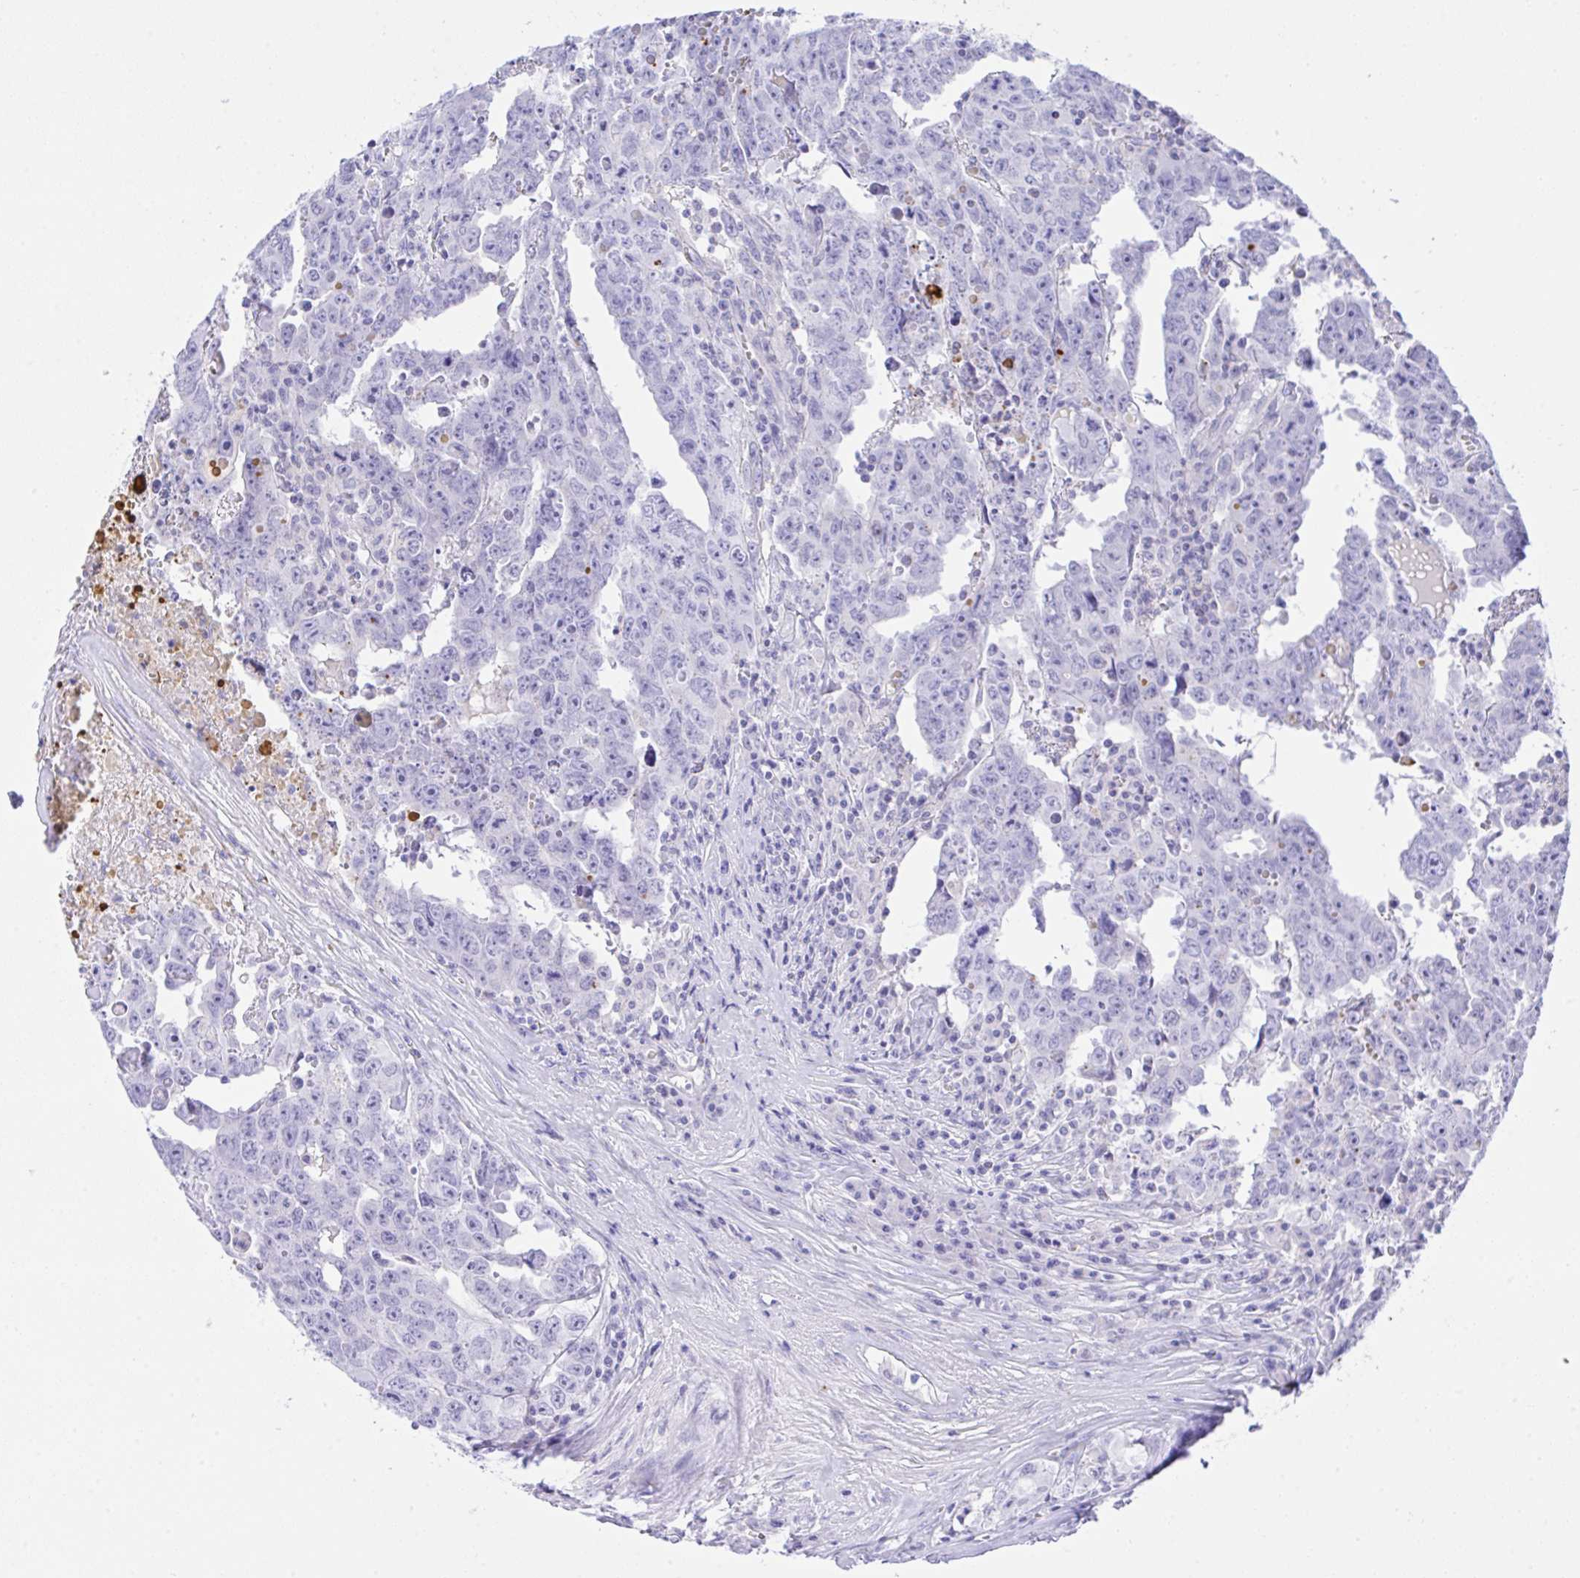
{"staining": {"intensity": "negative", "quantity": "none", "location": "none"}, "tissue": "testis cancer", "cell_type": "Tumor cells", "image_type": "cancer", "snomed": [{"axis": "morphology", "description": "Carcinoma, Embryonal, NOS"}, {"axis": "topography", "description": "Testis"}], "caption": "Protein analysis of testis cancer (embryonal carcinoma) exhibits no significant expression in tumor cells. (DAB immunohistochemistry with hematoxylin counter stain).", "gene": "ZNF221", "patient": {"sex": "male", "age": 22}}